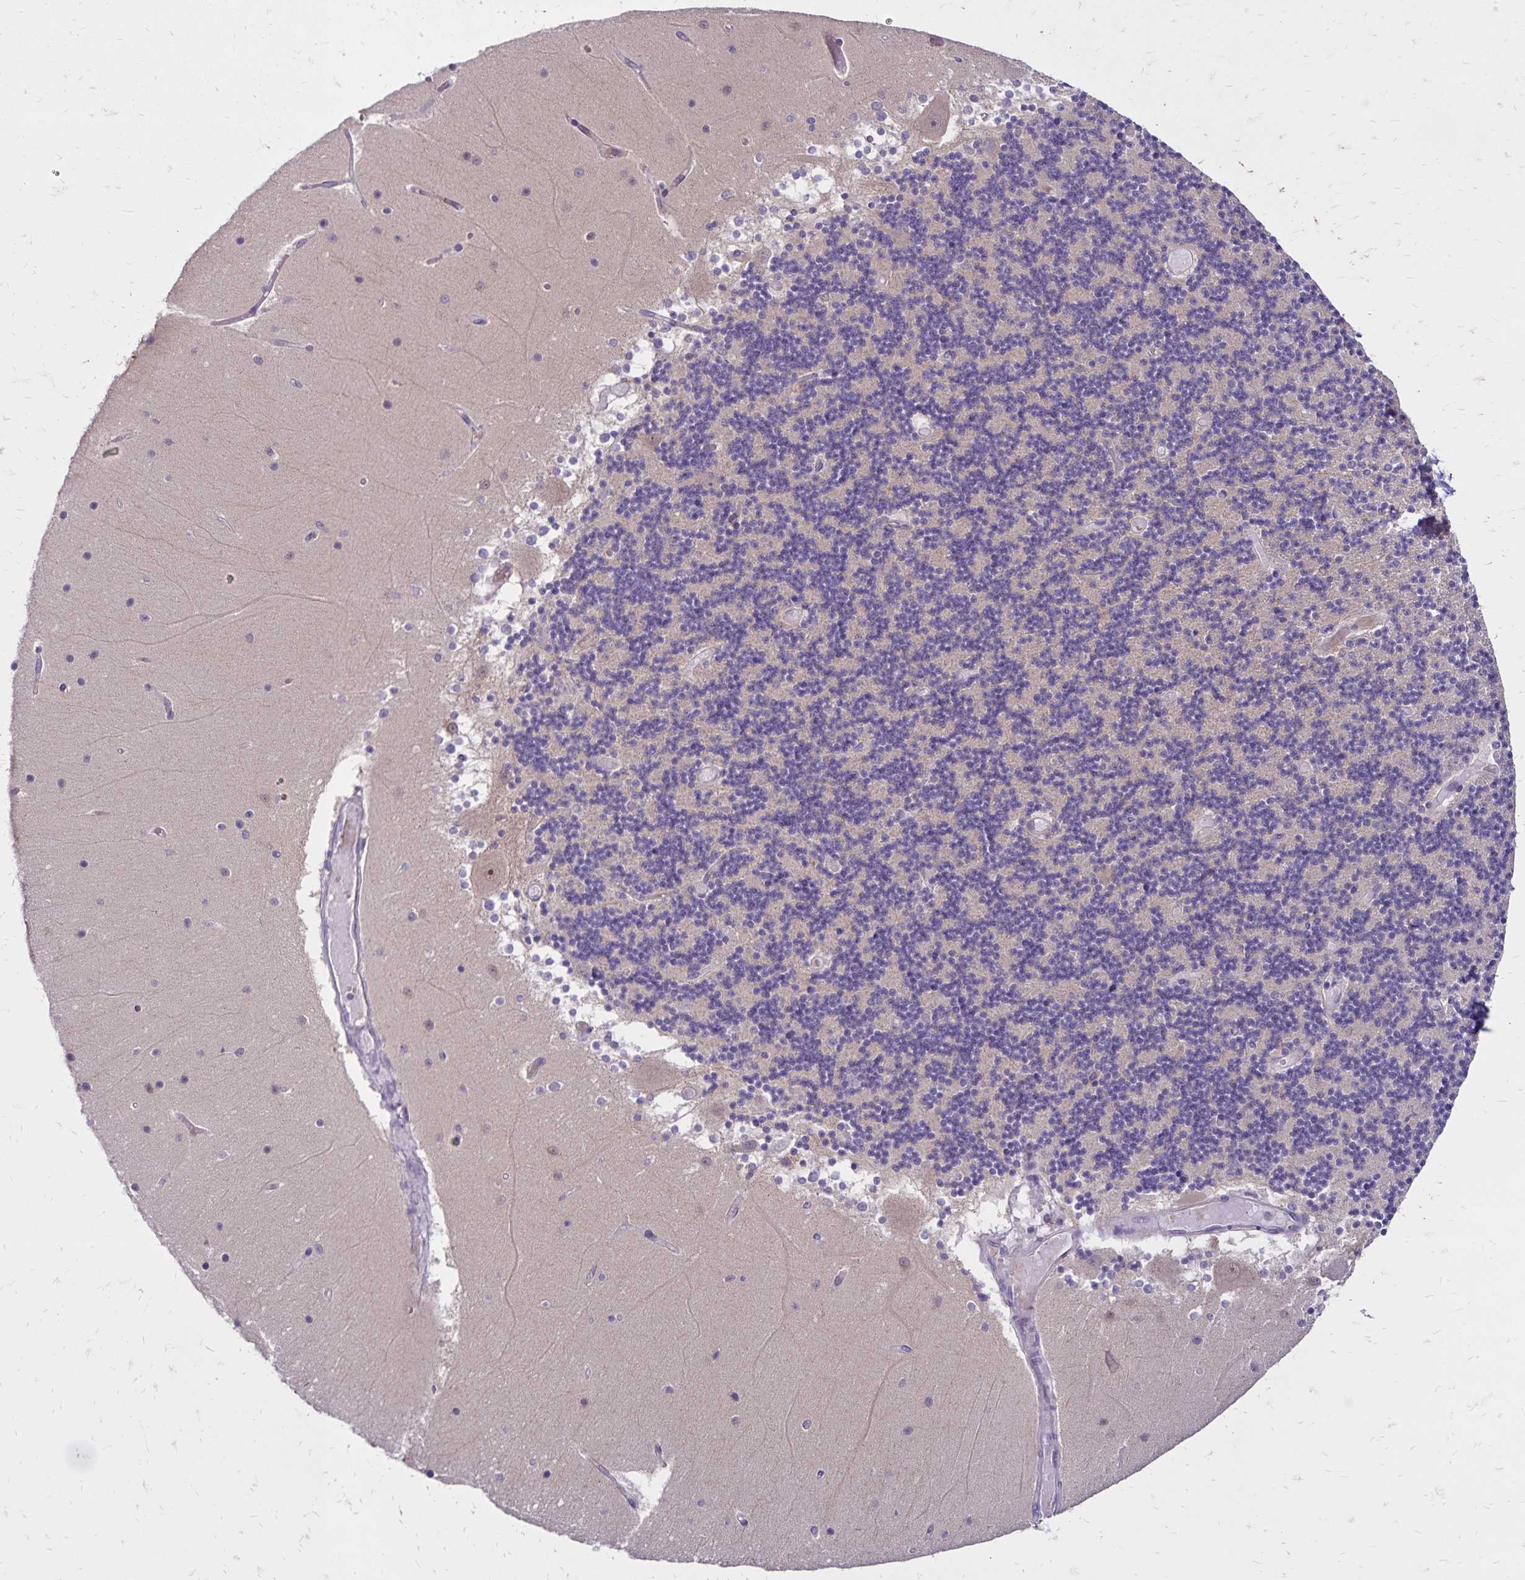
{"staining": {"intensity": "negative", "quantity": "none", "location": "none"}, "tissue": "cerebellum", "cell_type": "Cells in granular layer", "image_type": "normal", "snomed": [{"axis": "morphology", "description": "Normal tissue, NOS"}, {"axis": "topography", "description": "Cerebellum"}], "caption": "Protein analysis of benign cerebellum demonstrates no significant expression in cells in granular layer. Nuclei are stained in blue.", "gene": "FSD1", "patient": {"sex": "female", "age": 28}}